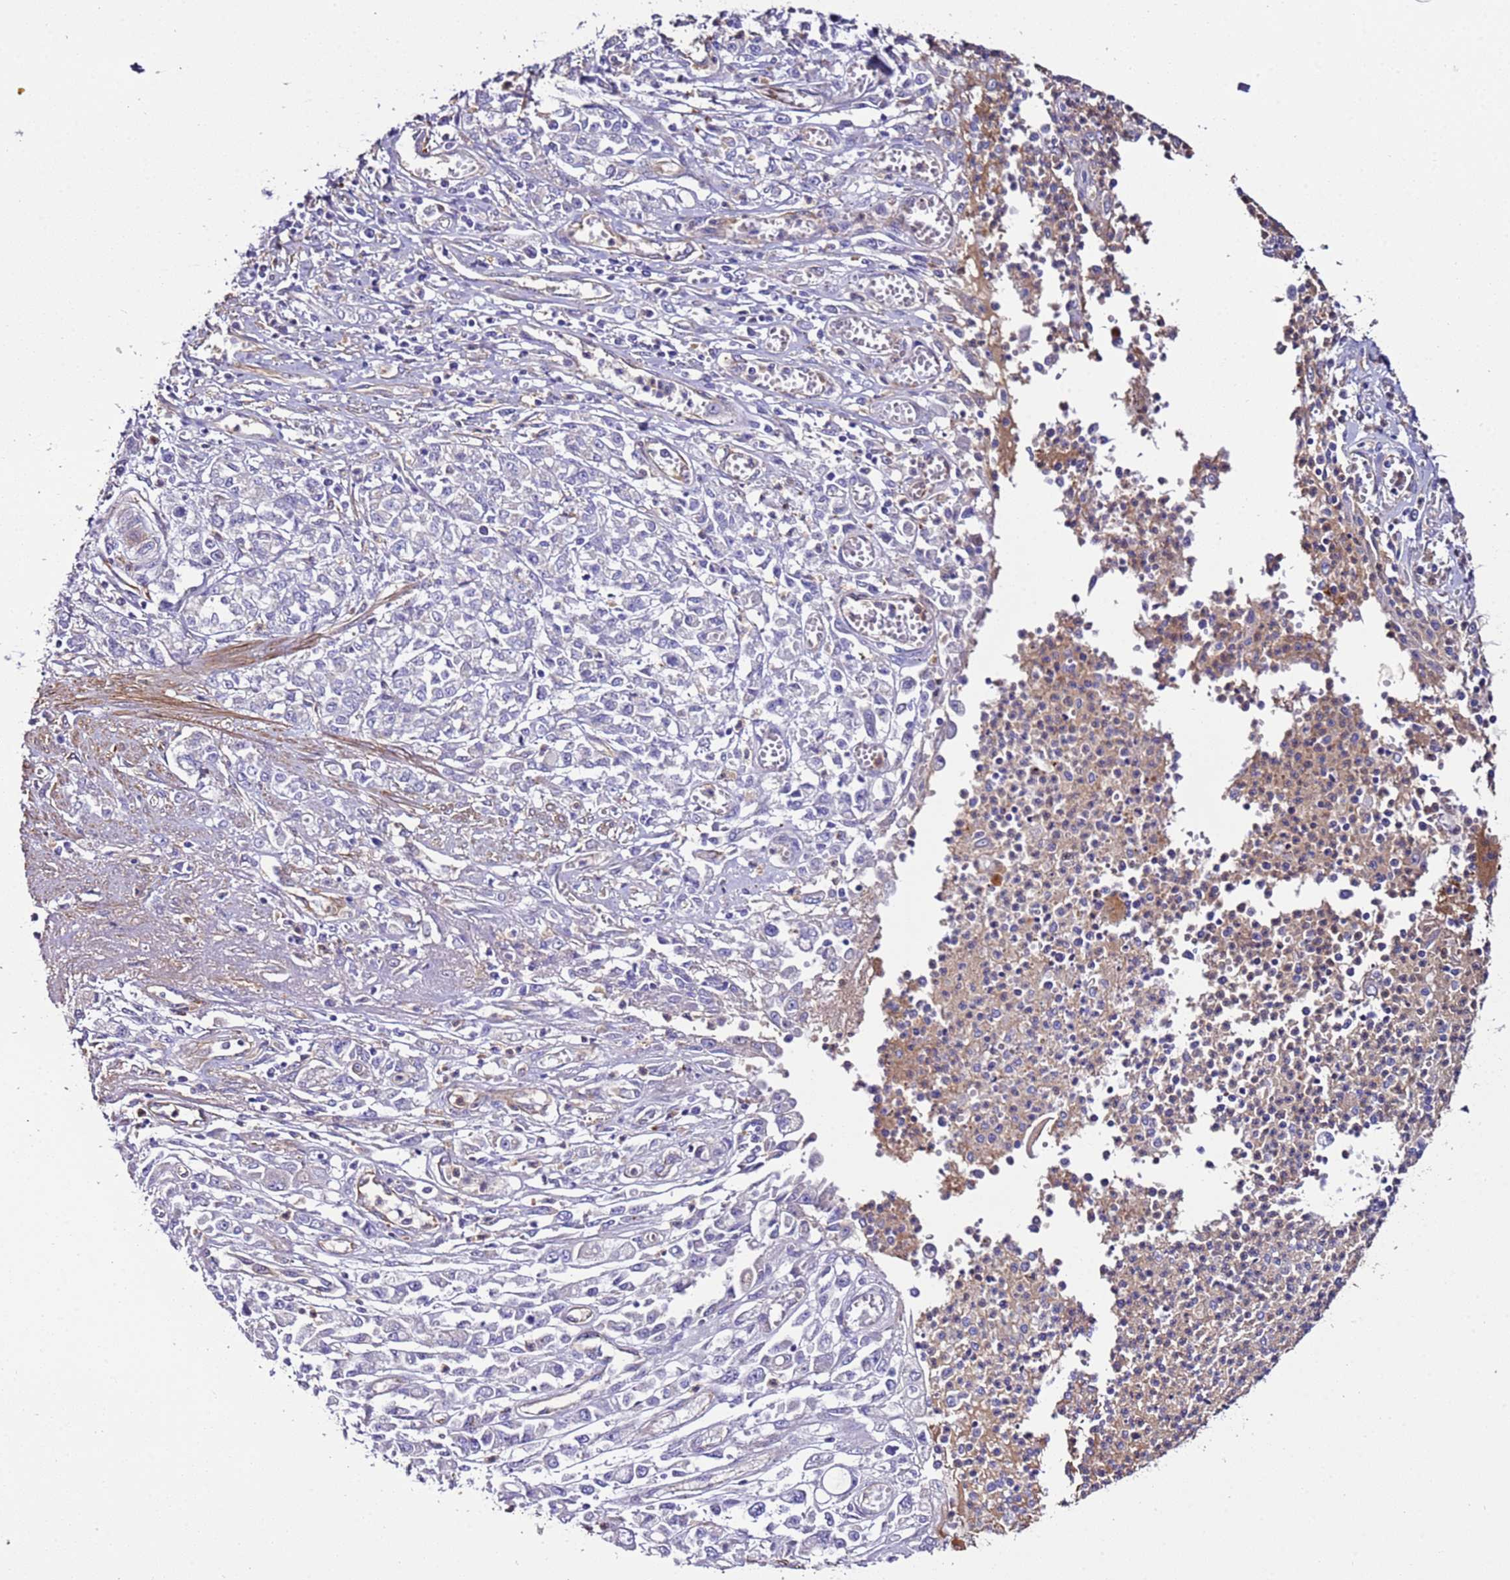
{"staining": {"intensity": "negative", "quantity": "none", "location": "none"}, "tissue": "stomach cancer", "cell_type": "Tumor cells", "image_type": "cancer", "snomed": [{"axis": "morphology", "description": "Adenocarcinoma, NOS"}, {"axis": "topography", "description": "Stomach"}], "caption": "A high-resolution image shows immunohistochemistry staining of stomach adenocarcinoma, which exhibits no significant positivity in tumor cells. Nuclei are stained in blue.", "gene": "FAM174C", "patient": {"sex": "female", "age": 76}}